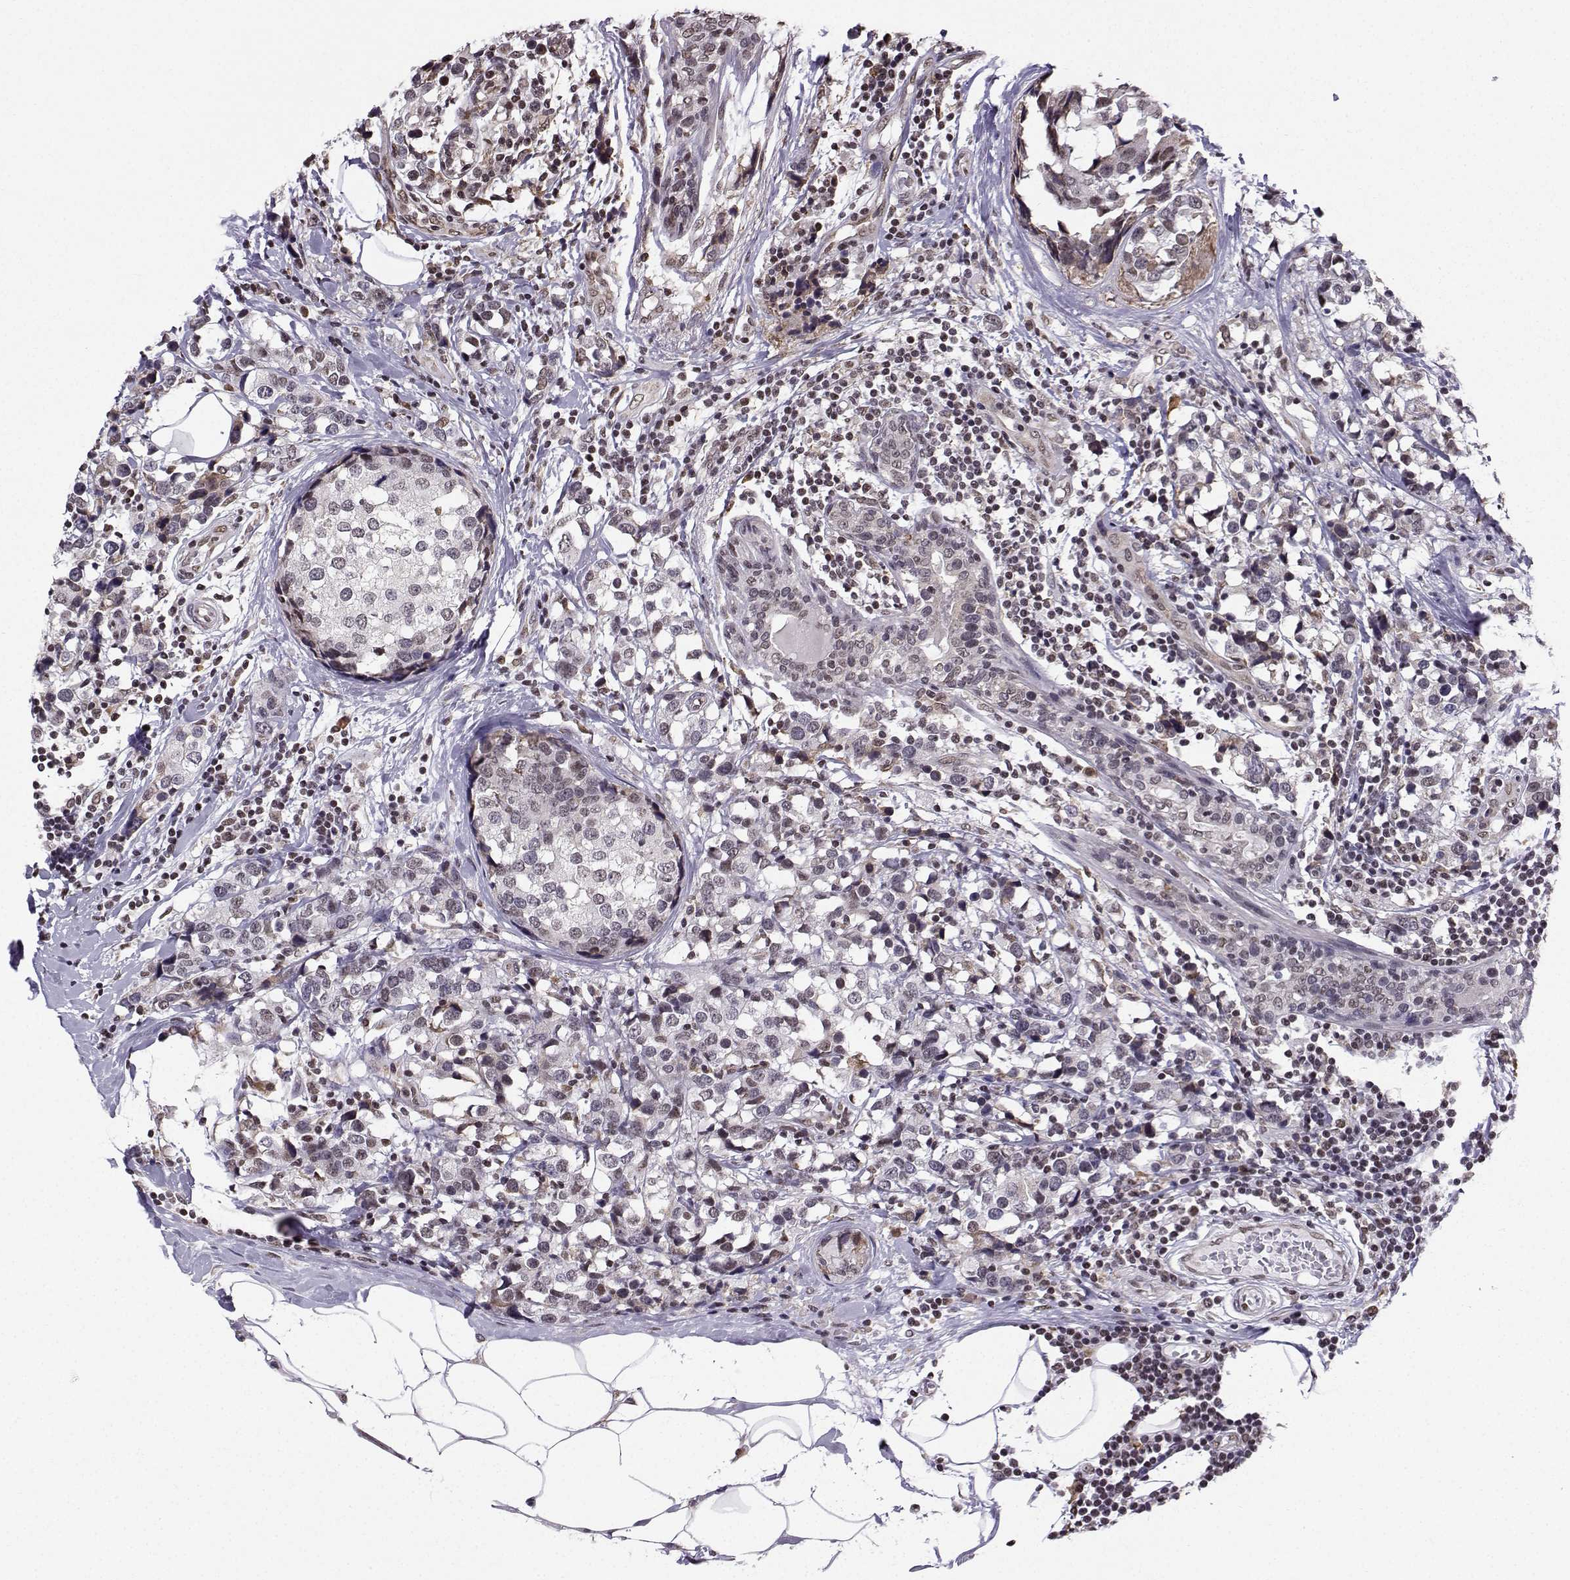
{"staining": {"intensity": "negative", "quantity": "none", "location": "none"}, "tissue": "breast cancer", "cell_type": "Tumor cells", "image_type": "cancer", "snomed": [{"axis": "morphology", "description": "Lobular carcinoma"}, {"axis": "topography", "description": "Breast"}], "caption": "Tumor cells show no significant staining in breast cancer.", "gene": "EZH1", "patient": {"sex": "female", "age": 59}}